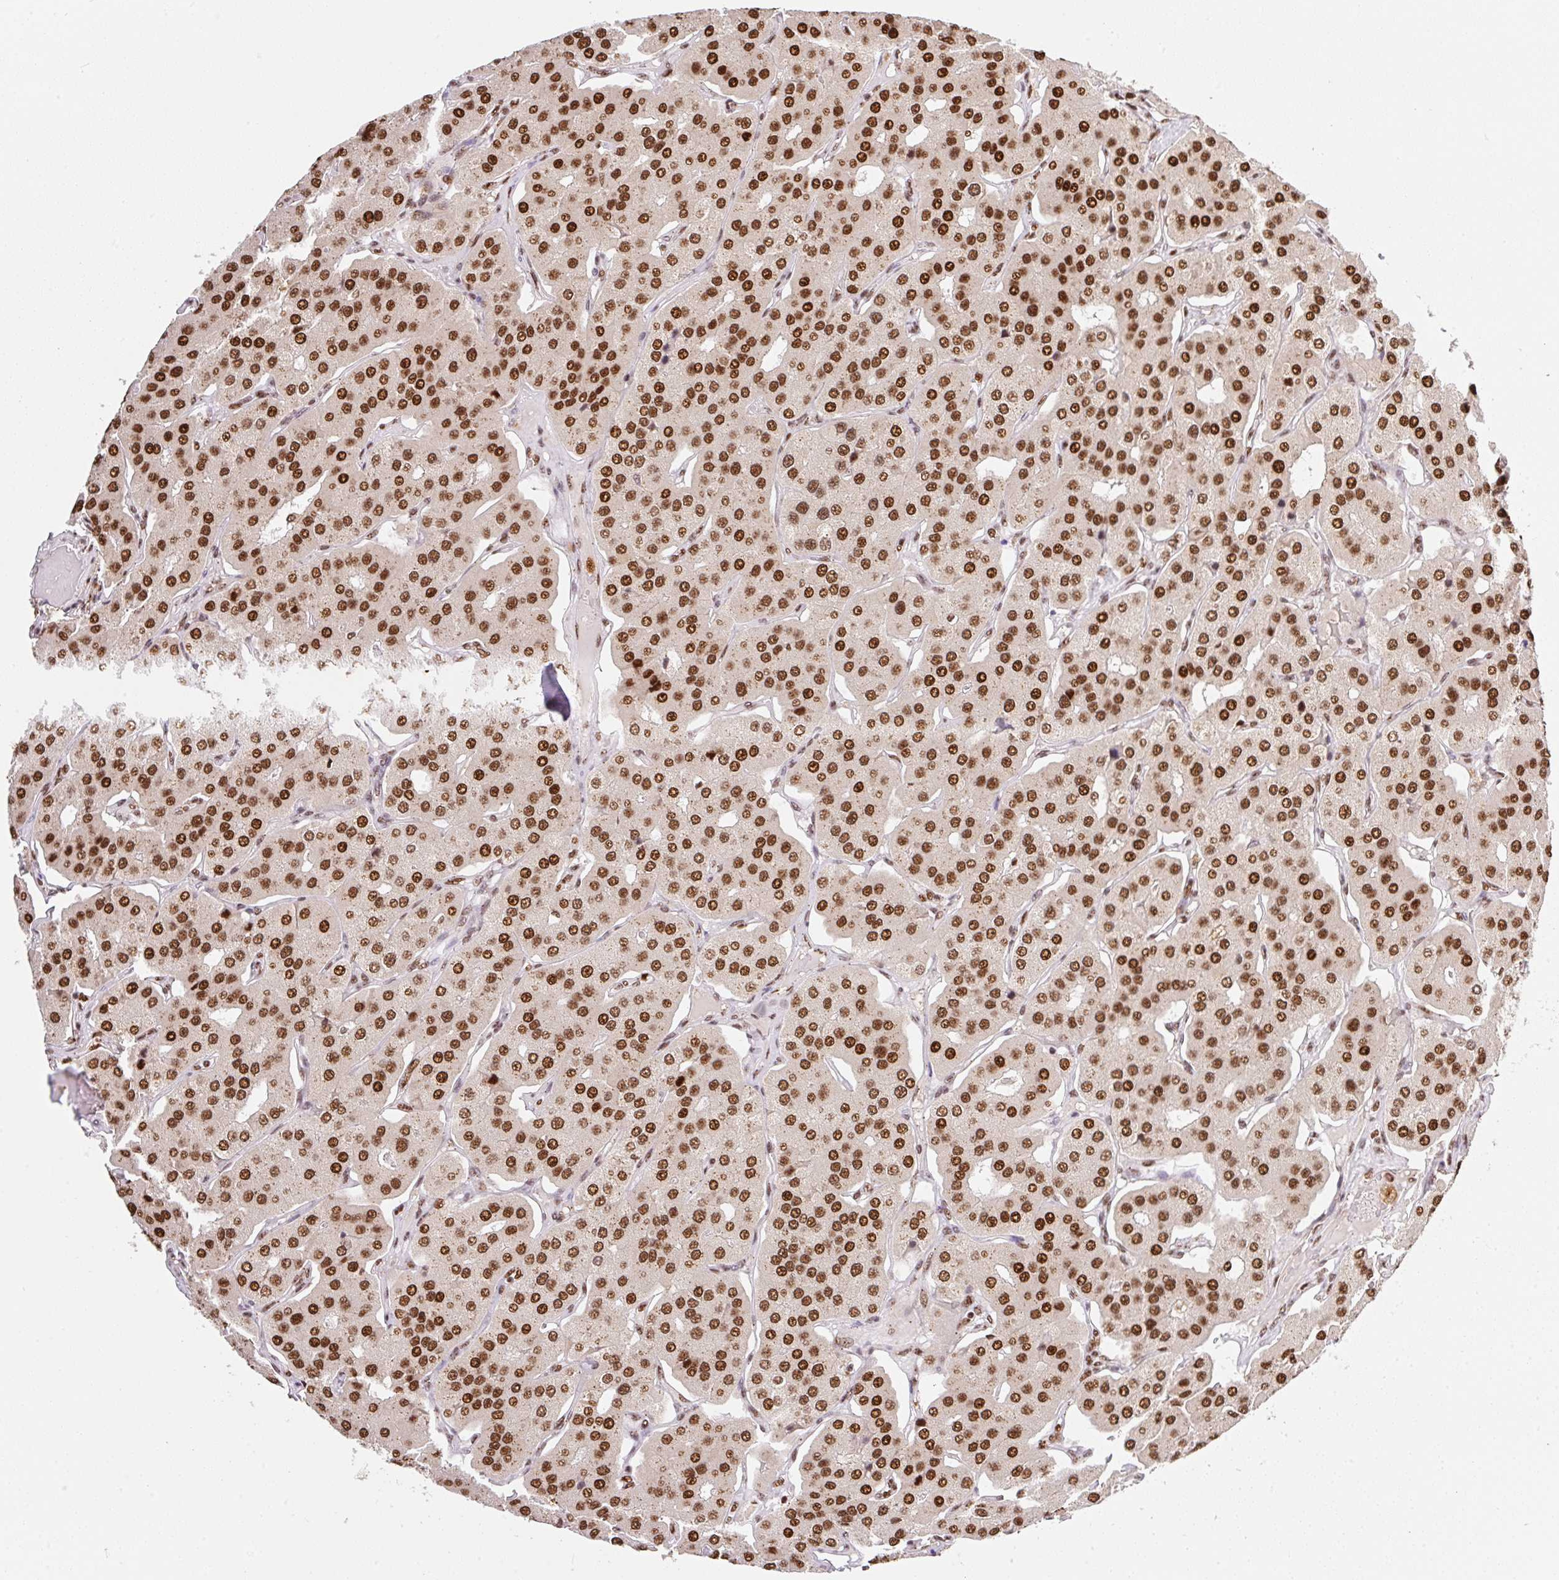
{"staining": {"intensity": "strong", "quantity": ">75%", "location": "nuclear"}, "tissue": "parathyroid gland", "cell_type": "Glandular cells", "image_type": "normal", "snomed": [{"axis": "morphology", "description": "Normal tissue, NOS"}, {"axis": "morphology", "description": "Adenoma, NOS"}, {"axis": "topography", "description": "Parathyroid gland"}], "caption": "High-power microscopy captured an IHC histopathology image of benign parathyroid gland, revealing strong nuclear staining in approximately >75% of glandular cells. The staining was performed using DAB (3,3'-diaminobenzidine) to visualize the protein expression in brown, while the nuclei were stained in blue with hematoxylin (Magnification: 20x).", "gene": "GPR139", "patient": {"sex": "female", "age": 86}}